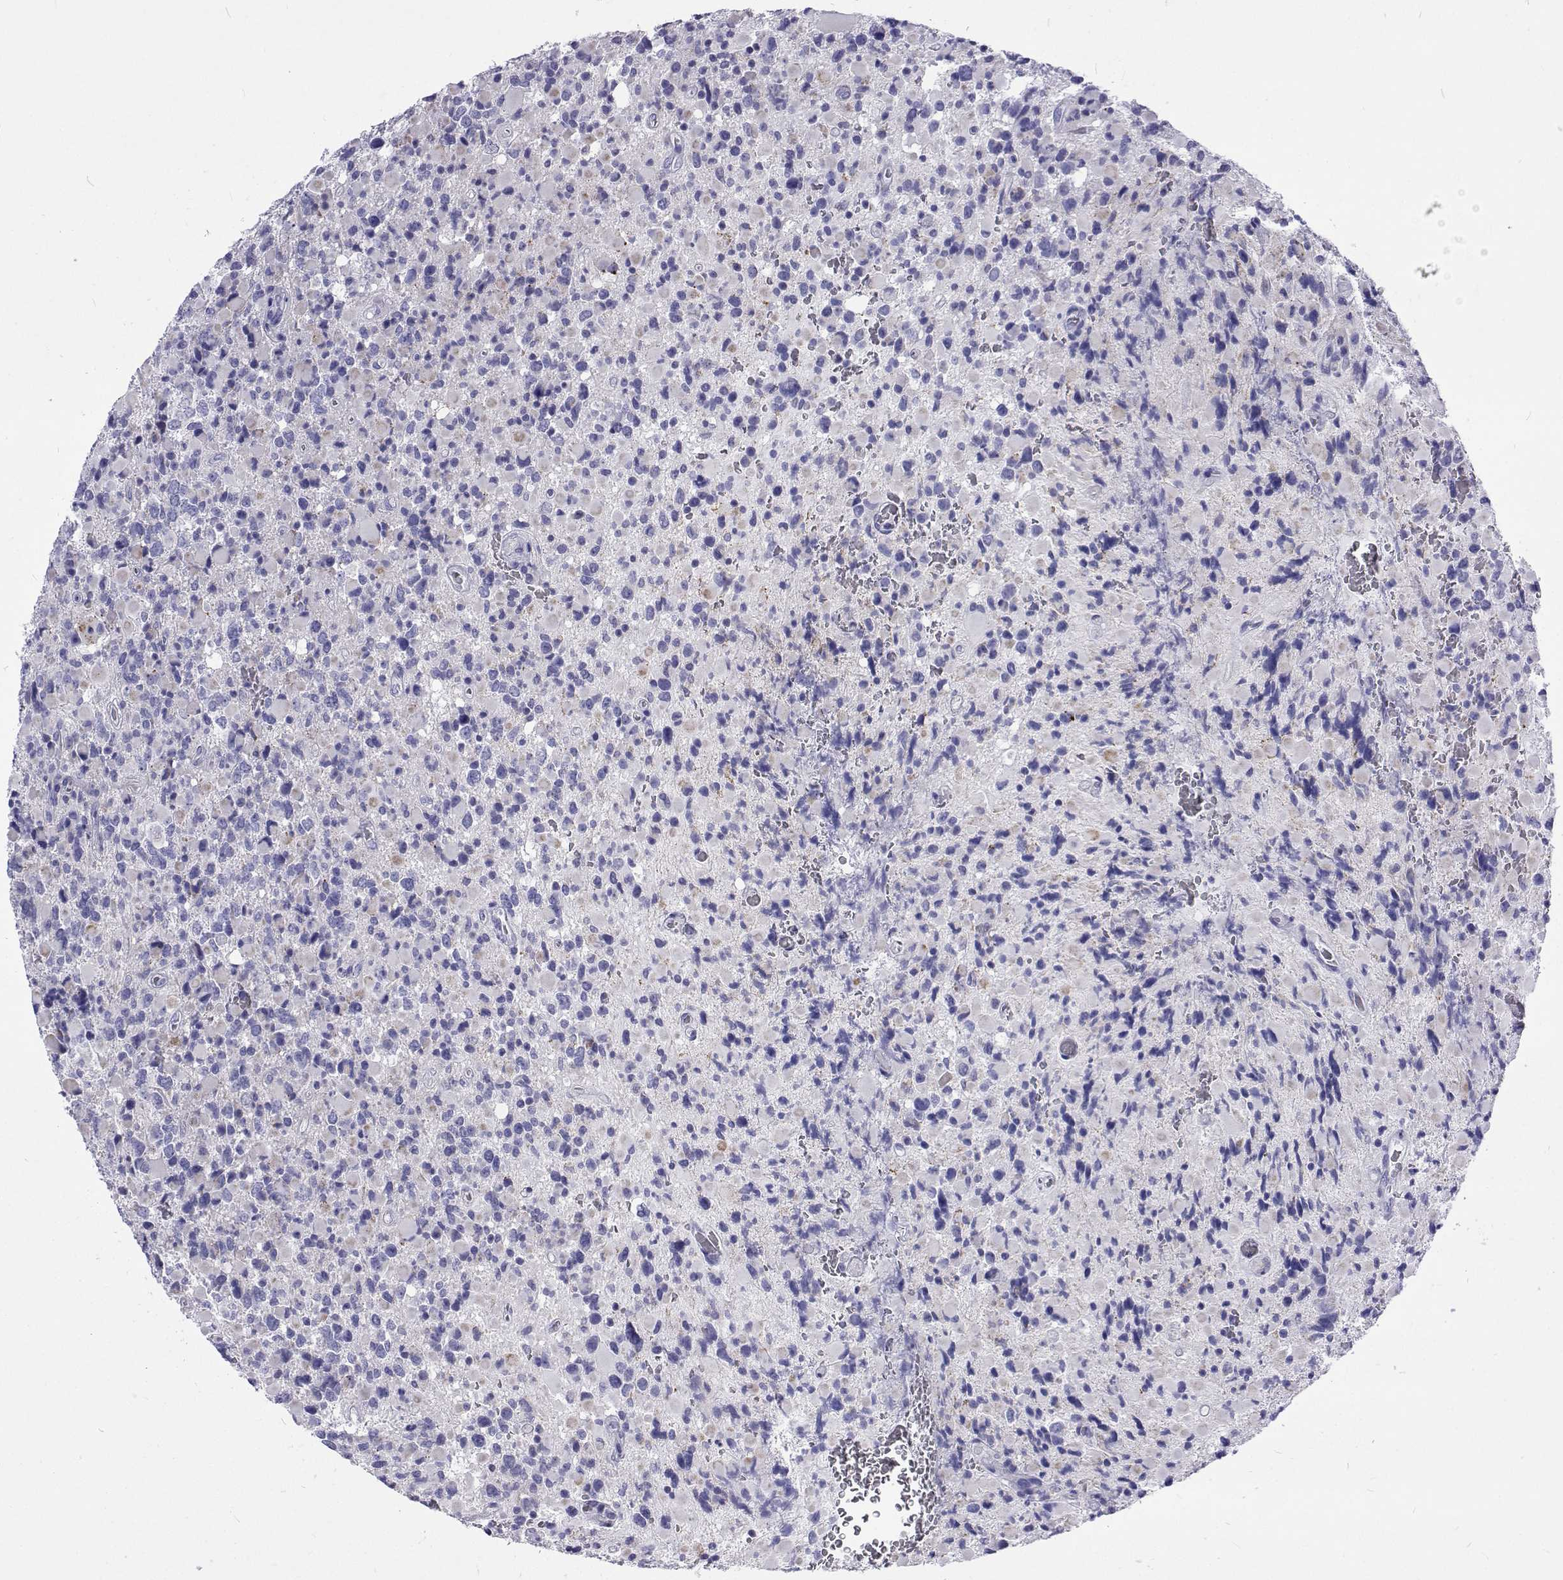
{"staining": {"intensity": "negative", "quantity": "none", "location": "none"}, "tissue": "glioma", "cell_type": "Tumor cells", "image_type": "cancer", "snomed": [{"axis": "morphology", "description": "Glioma, malignant, High grade"}, {"axis": "topography", "description": "Brain"}], "caption": "A high-resolution photomicrograph shows immunohistochemistry staining of malignant high-grade glioma, which displays no significant expression in tumor cells.", "gene": "UMODL1", "patient": {"sex": "female", "age": 40}}